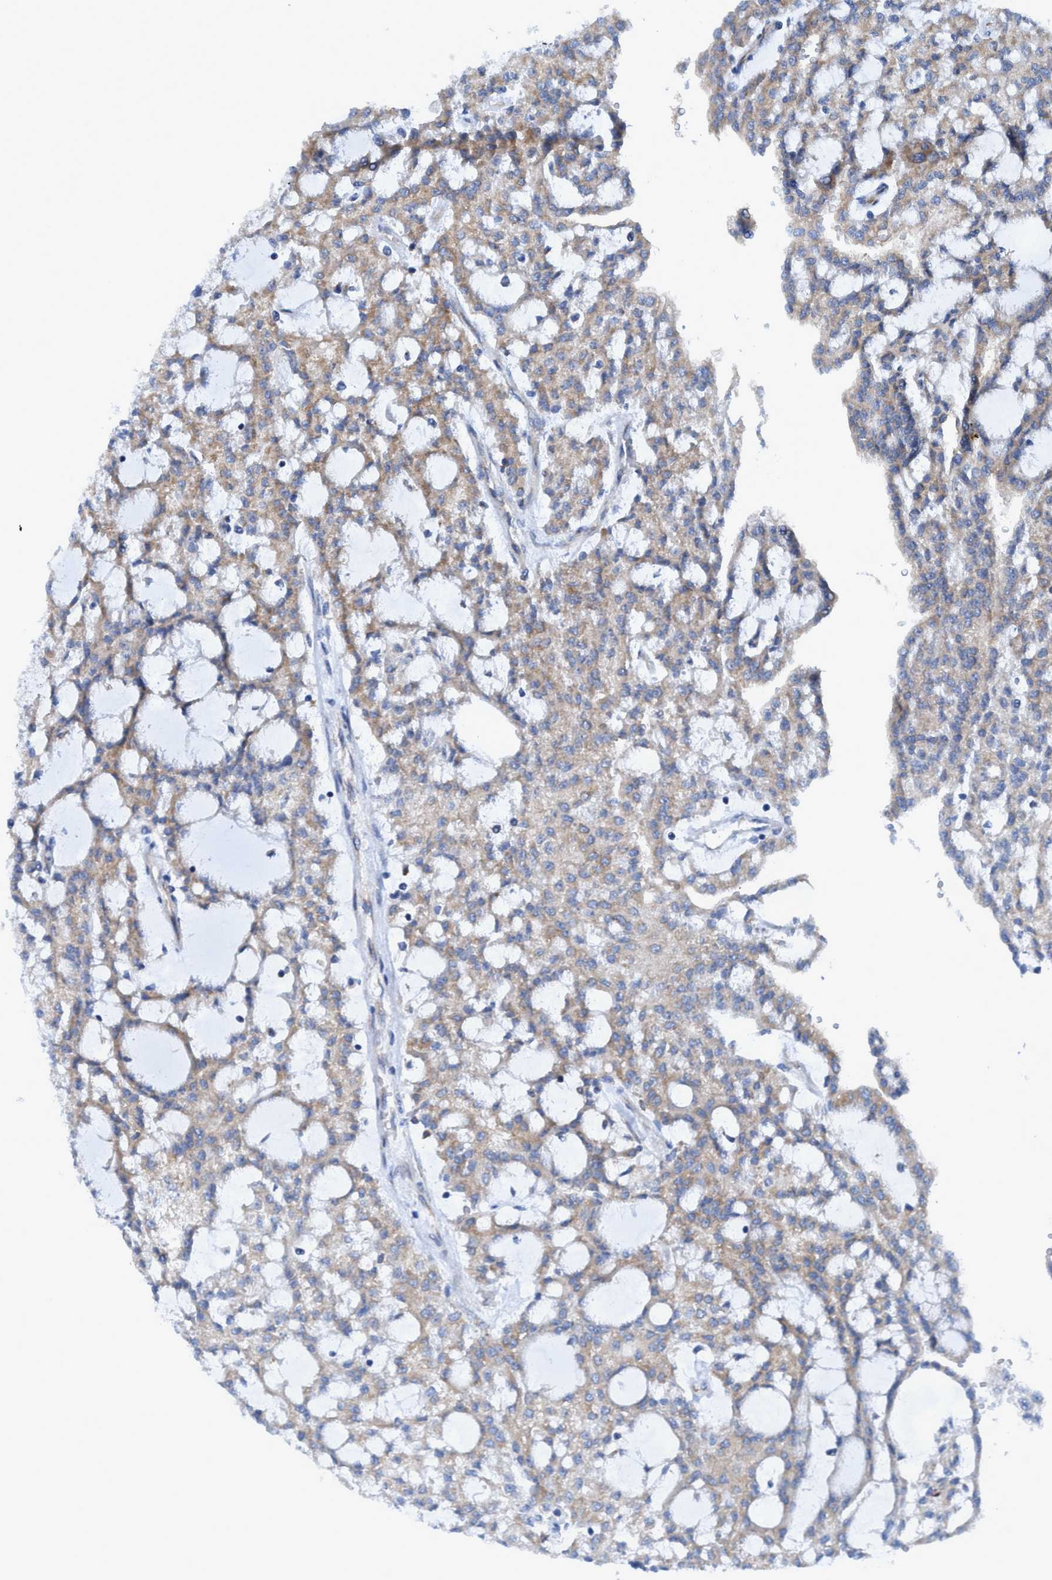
{"staining": {"intensity": "weak", "quantity": ">75%", "location": "cytoplasmic/membranous"}, "tissue": "renal cancer", "cell_type": "Tumor cells", "image_type": "cancer", "snomed": [{"axis": "morphology", "description": "Adenocarcinoma, NOS"}, {"axis": "topography", "description": "Kidney"}], "caption": "Renal cancer stained with a protein marker demonstrates weak staining in tumor cells.", "gene": "NMT1", "patient": {"sex": "male", "age": 63}}